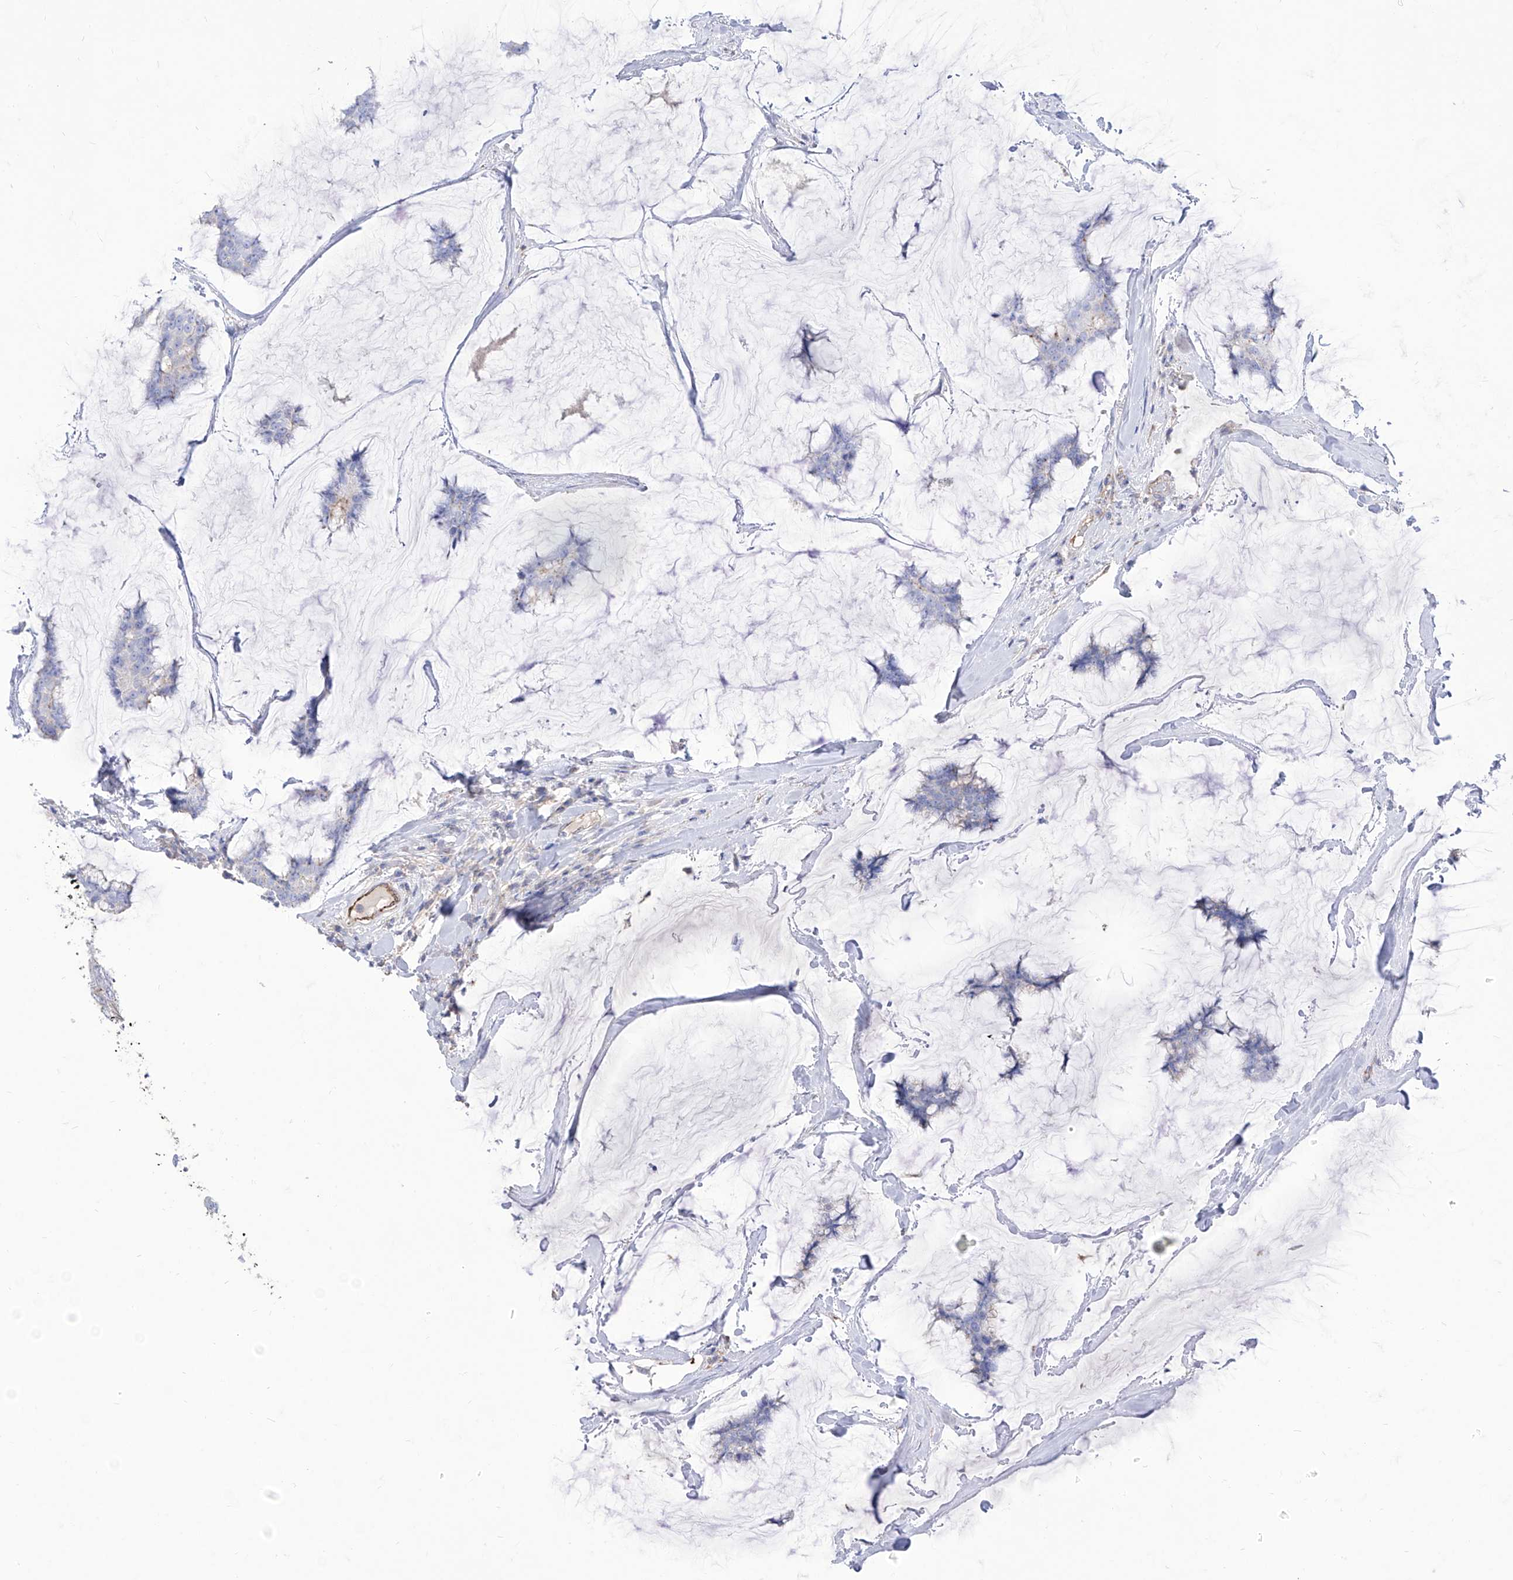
{"staining": {"intensity": "negative", "quantity": "none", "location": "none"}, "tissue": "breast cancer", "cell_type": "Tumor cells", "image_type": "cancer", "snomed": [{"axis": "morphology", "description": "Duct carcinoma"}, {"axis": "topography", "description": "Breast"}], "caption": "Immunohistochemical staining of breast invasive ductal carcinoma shows no significant expression in tumor cells.", "gene": "C1orf74", "patient": {"sex": "female", "age": 93}}